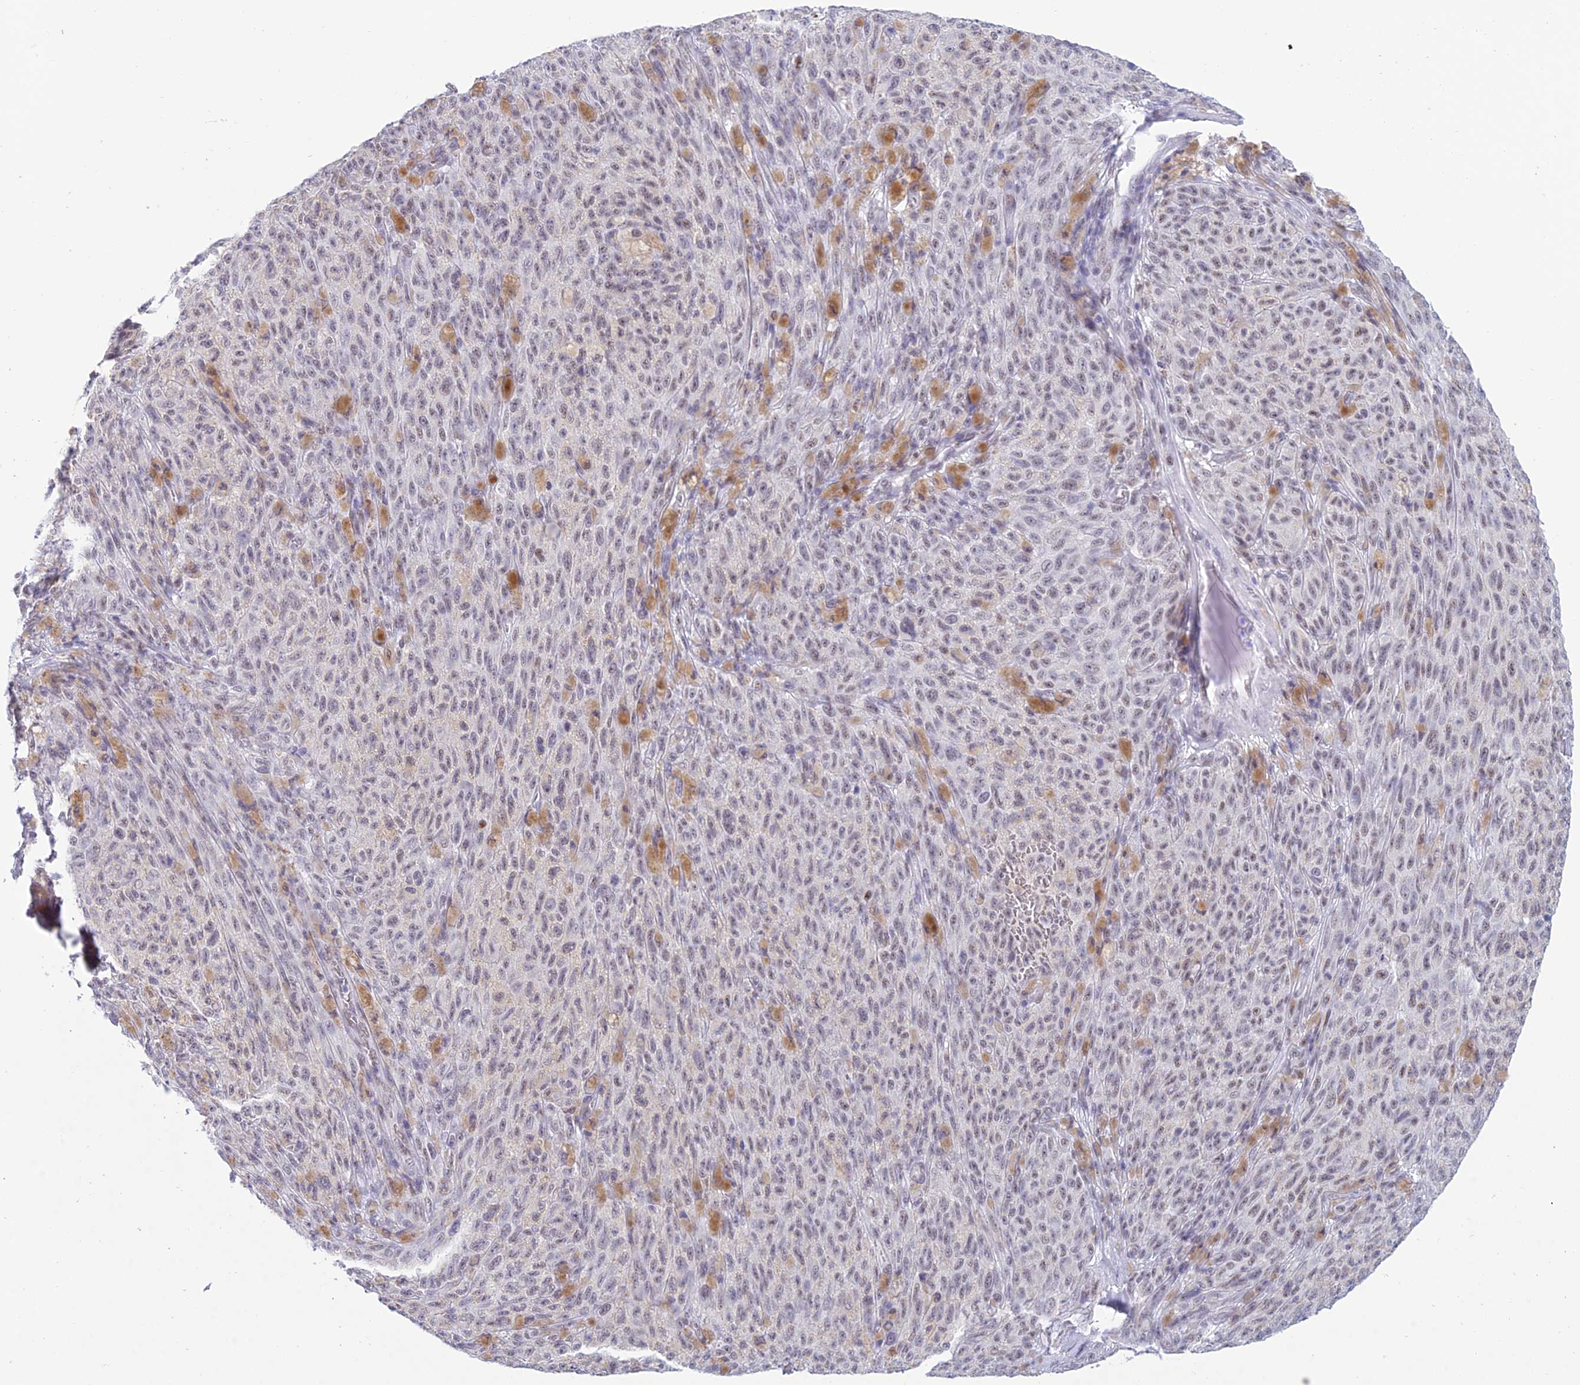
{"staining": {"intensity": "moderate", "quantity": "25%-75%", "location": "nuclear"}, "tissue": "melanoma", "cell_type": "Tumor cells", "image_type": "cancer", "snomed": [{"axis": "morphology", "description": "Malignant melanoma, NOS"}, {"axis": "topography", "description": "Skin"}], "caption": "Immunohistochemistry of malignant melanoma demonstrates medium levels of moderate nuclear staining in approximately 25%-75% of tumor cells.", "gene": "KLF14", "patient": {"sex": "female", "age": 82}}